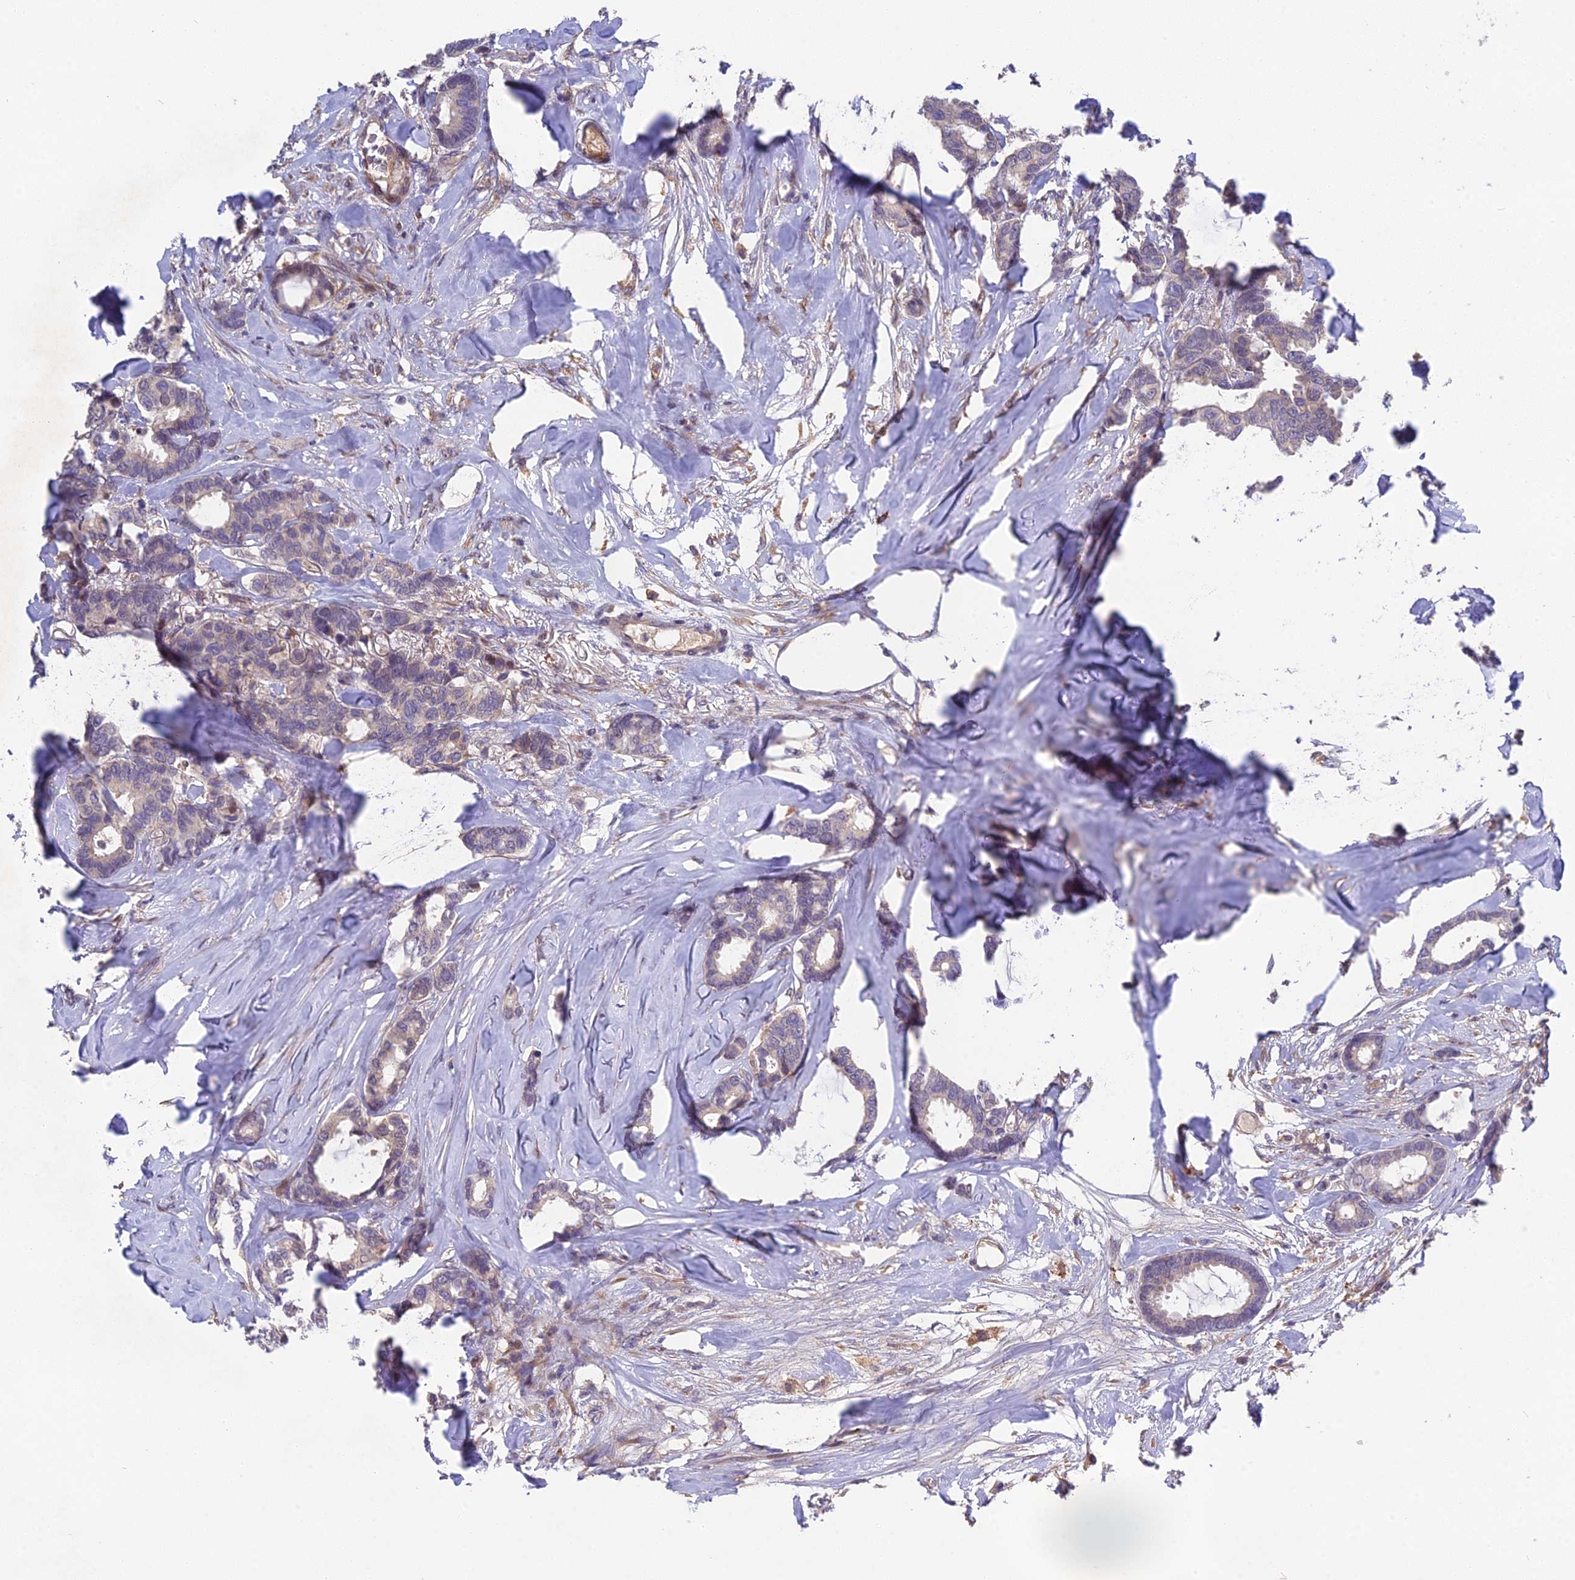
{"staining": {"intensity": "negative", "quantity": "none", "location": "none"}, "tissue": "breast cancer", "cell_type": "Tumor cells", "image_type": "cancer", "snomed": [{"axis": "morphology", "description": "Duct carcinoma"}, {"axis": "topography", "description": "Breast"}], "caption": "Tumor cells show no significant positivity in breast cancer. The staining was performed using DAB to visualize the protein expression in brown, while the nuclei were stained in blue with hematoxylin (Magnification: 20x).", "gene": "PUS10", "patient": {"sex": "female", "age": 87}}